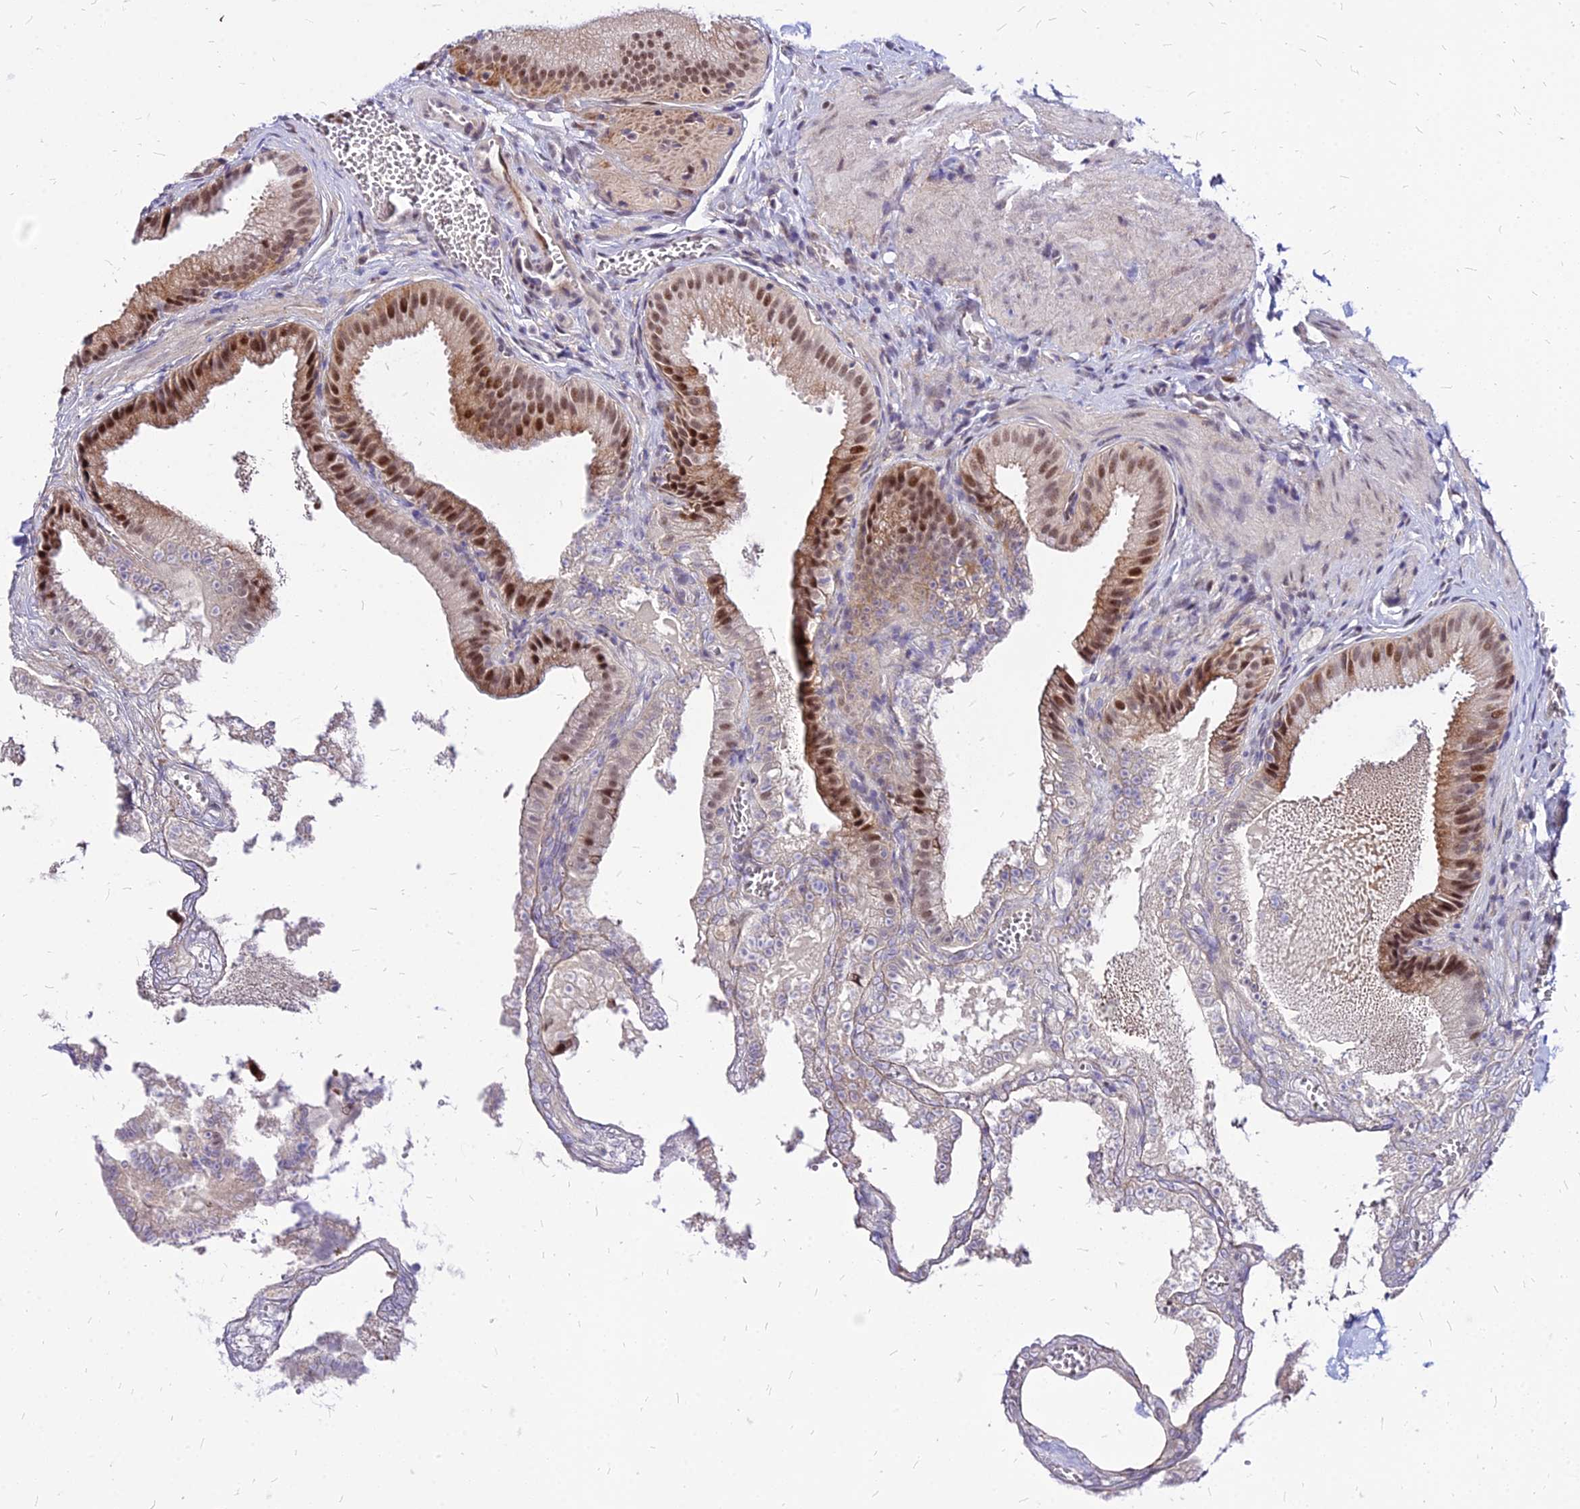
{"staining": {"intensity": "moderate", "quantity": ">75%", "location": "nuclear"}, "tissue": "gallbladder", "cell_type": "Glandular cells", "image_type": "normal", "snomed": [{"axis": "morphology", "description": "Normal tissue, NOS"}, {"axis": "topography", "description": "Gallbladder"}], "caption": "Protein analysis of unremarkable gallbladder shows moderate nuclear staining in approximately >75% of glandular cells.", "gene": "FDX2", "patient": {"sex": "male", "age": 38}}